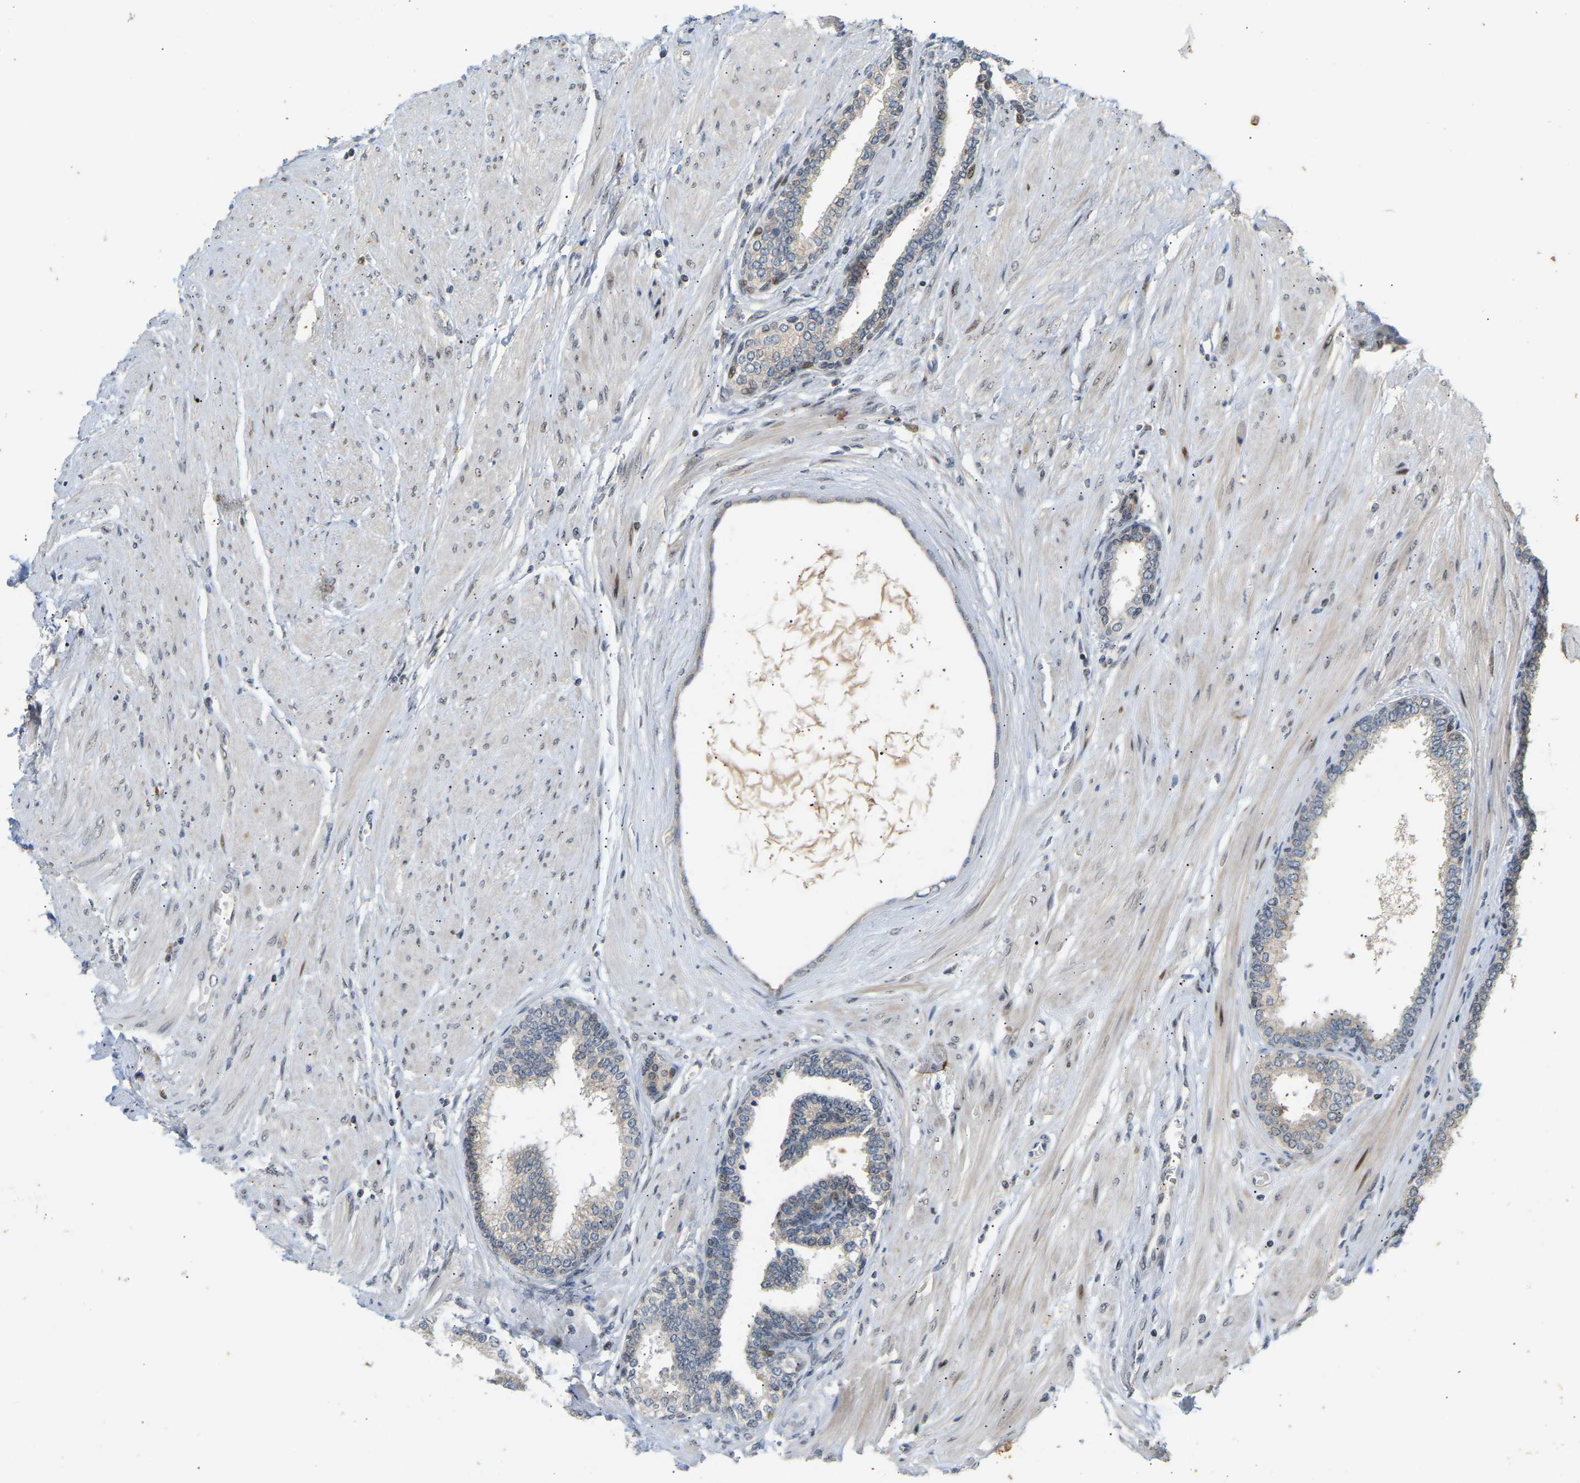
{"staining": {"intensity": "negative", "quantity": "none", "location": "none"}, "tissue": "prostate cancer", "cell_type": "Tumor cells", "image_type": "cancer", "snomed": [{"axis": "morphology", "description": "Adenocarcinoma, Low grade"}, {"axis": "topography", "description": "Prostate"}], "caption": "Immunohistochemistry of prostate cancer (adenocarcinoma (low-grade)) displays no expression in tumor cells.", "gene": "PTPN4", "patient": {"sex": "male", "age": 52}}